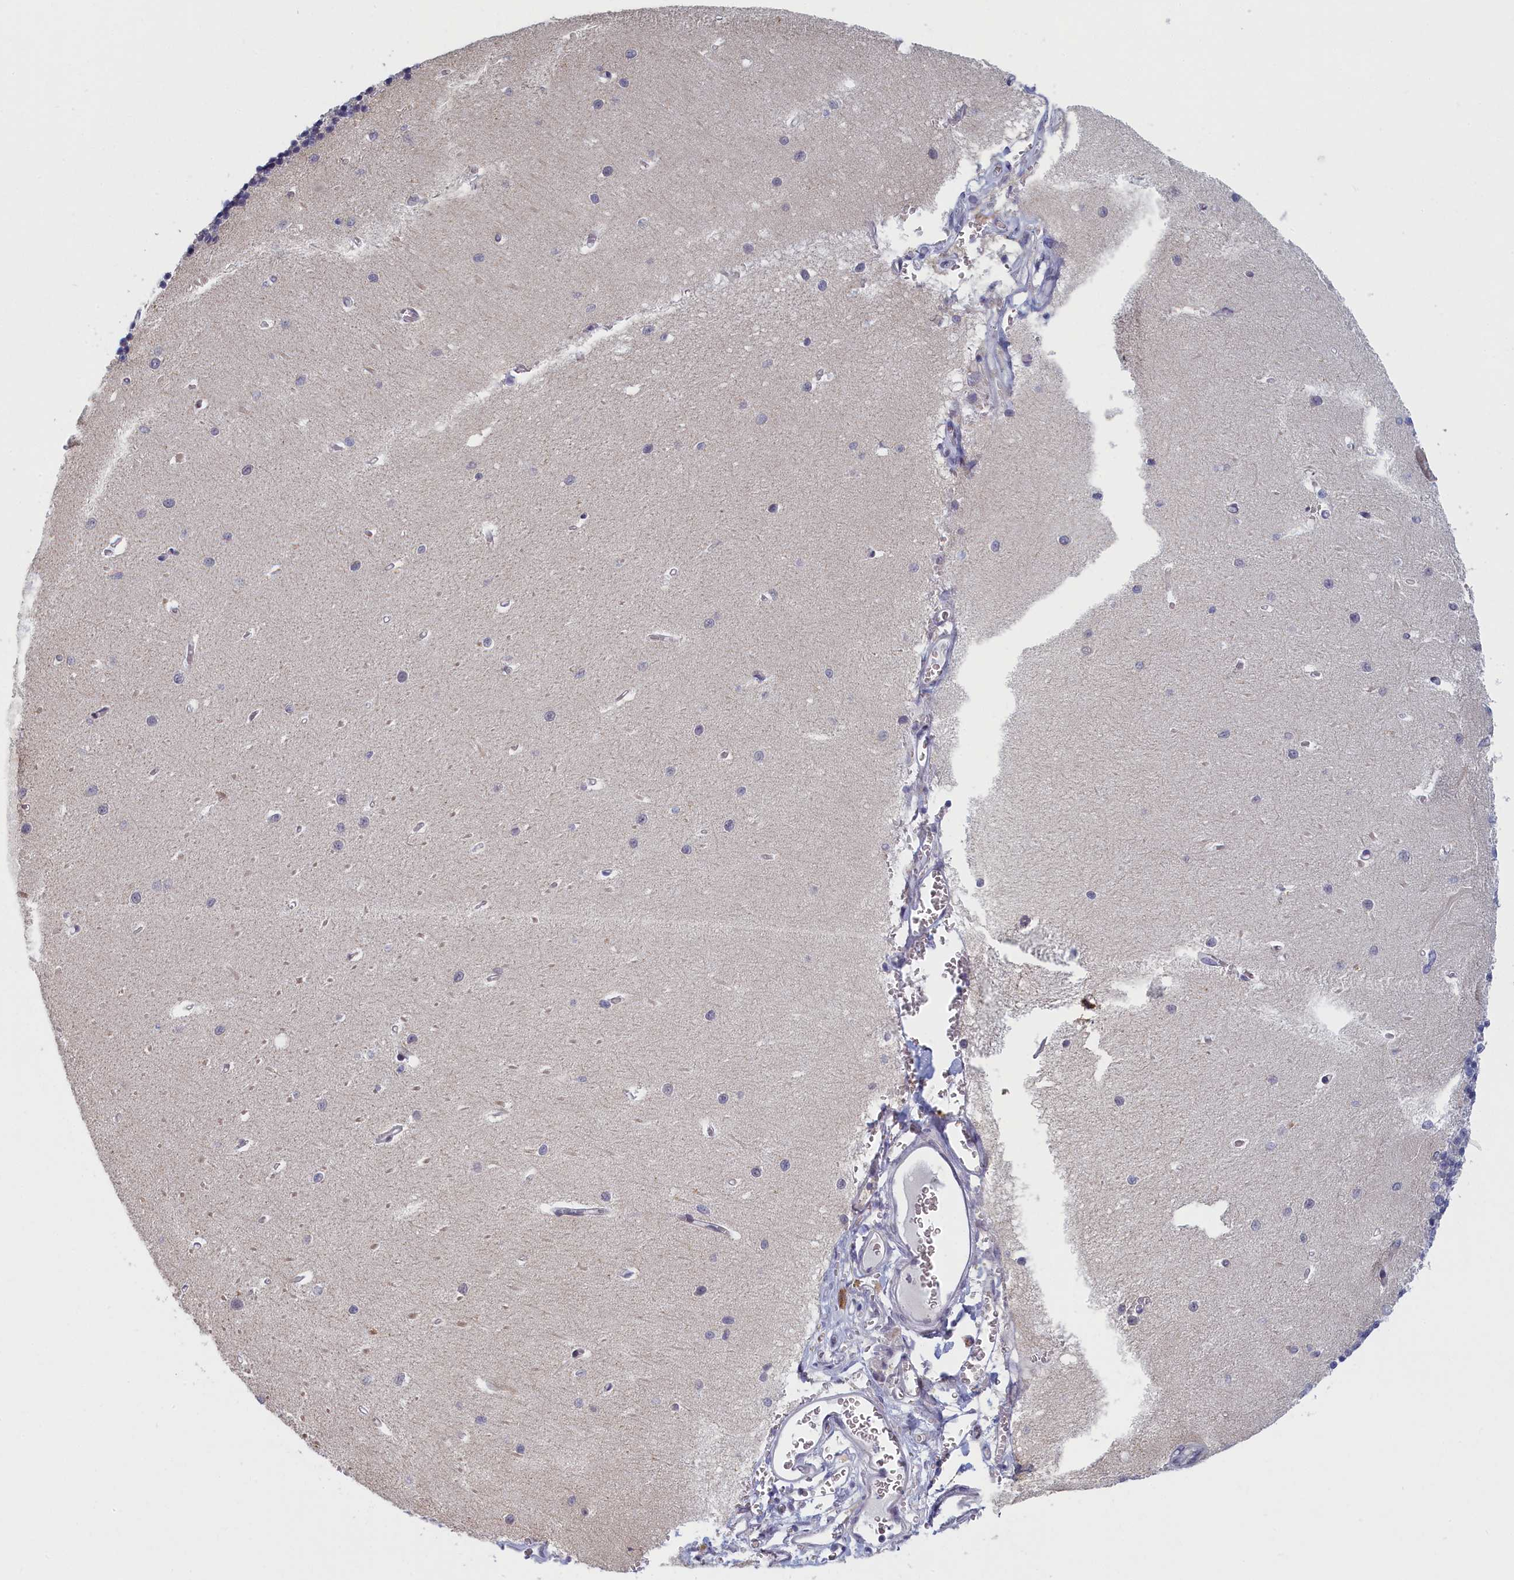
{"staining": {"intensity": "negative", "quantity": "none", "location": "none"}, "tissue": "cerebellum", "cell_type": "Cells in granular layer", "image_type": "normal", "snomed": [{"axis": "morphology", "description": "Normal tissue, NOS"}, {"axis": "topography", "description": "Cerebellum"}], "caption": "High power microscopy photomicrograph of an IHC micrograph of unremarkable cerebellum, revealing no significant expression in cells in granular layer.", "gene": "DNAJC17", "patient": {"sex": "male", "age": 37}}